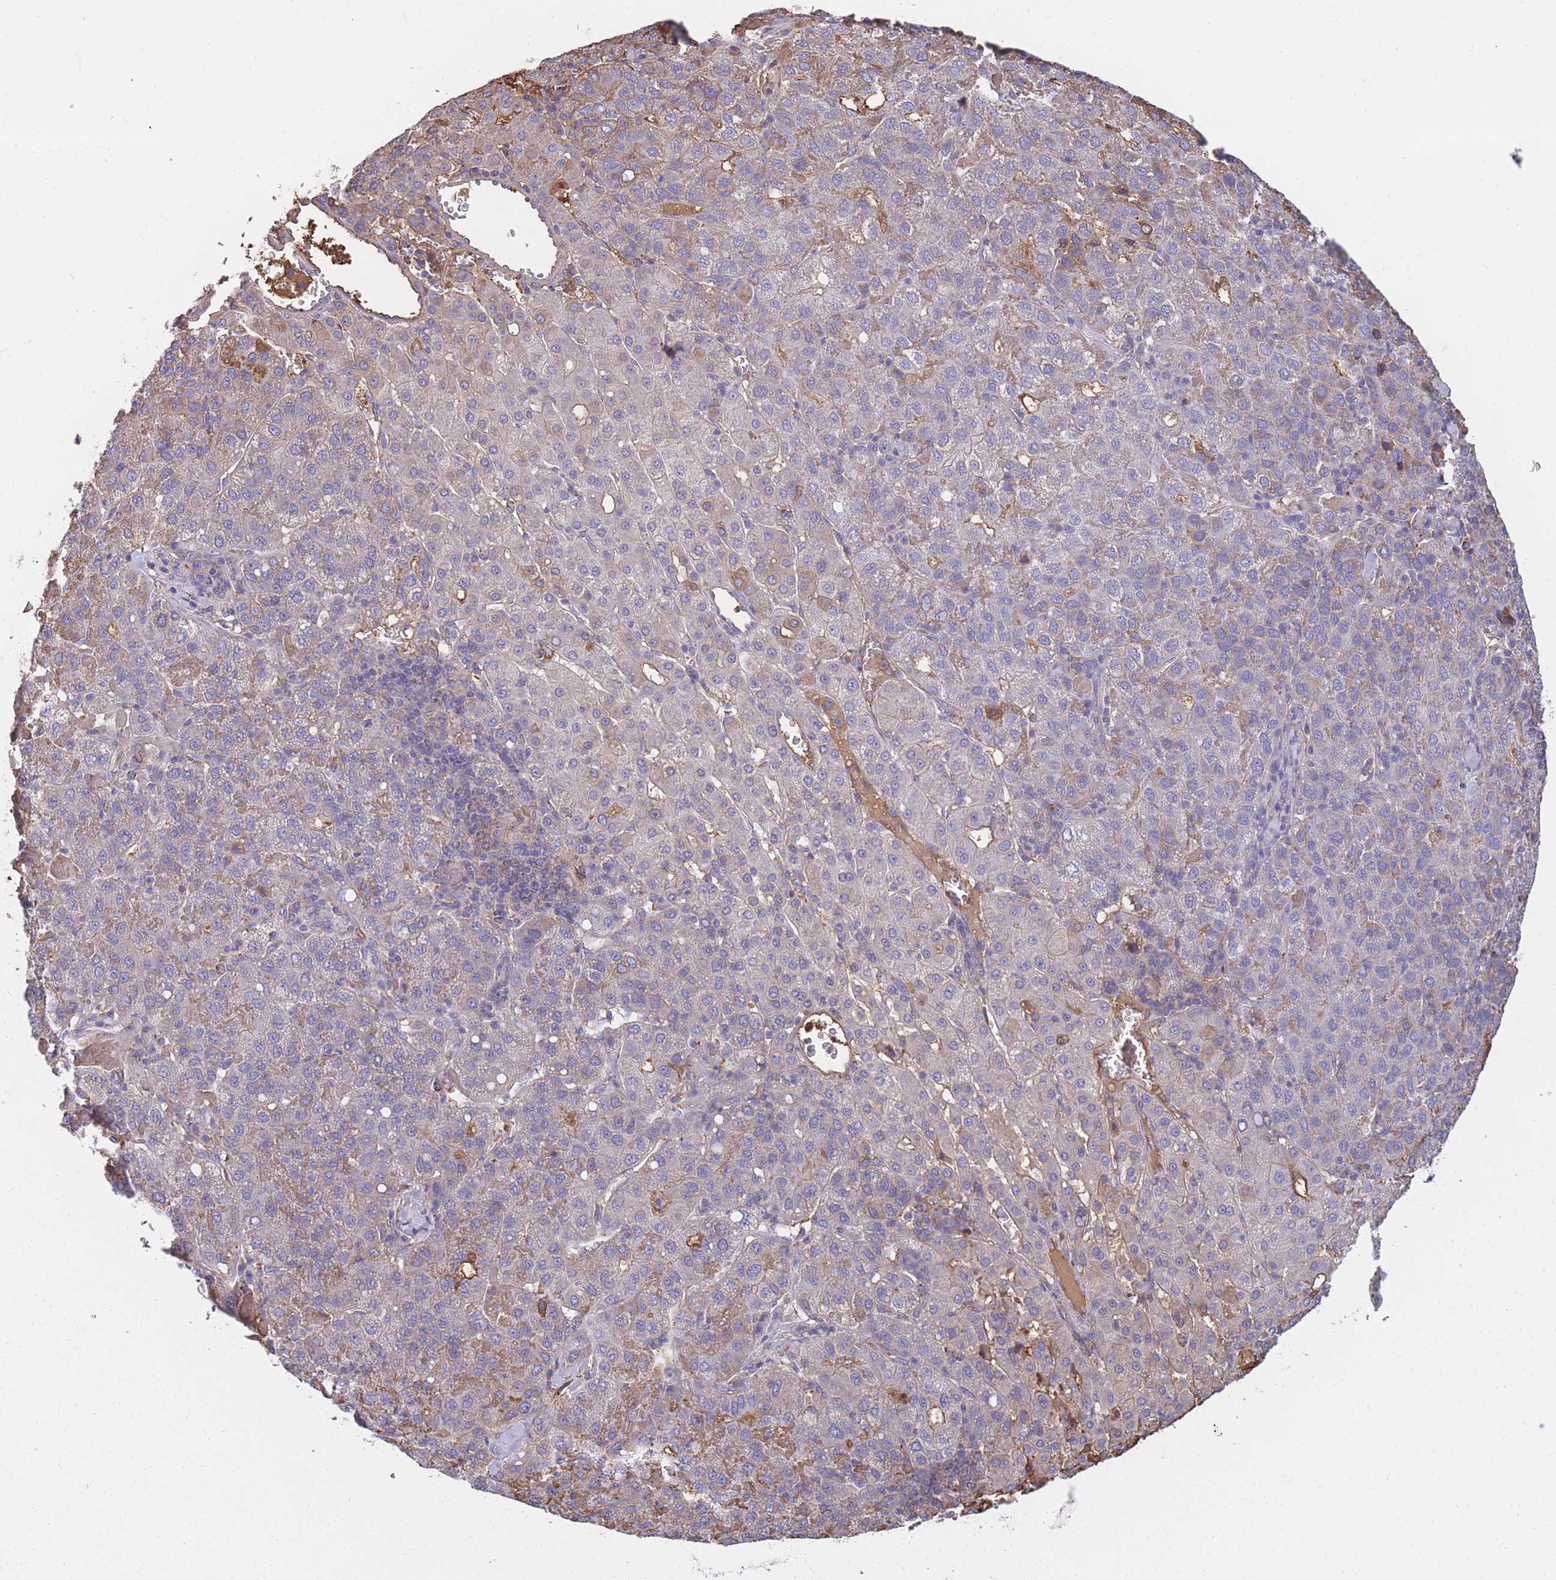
{"staining": {"intensity": "negative", "quantity": "none", "location": "none"}, "tissue": "liver cancer", "cell_type": "Tumor cells", "image_type": "cancer", "snomed": [{"axis": "morphology", "description": "Carcinoma, Hepatocellular, NOS"}, {"axis": "topography", "description": "Liver"}], "caption": "Immunohistochemical staining of human hepatocellular carcinoma (liver) demonstrates no significant staining in tumor cells.", "gene": "KAT2A", "patient": {"sex": "male", "age": 65}}